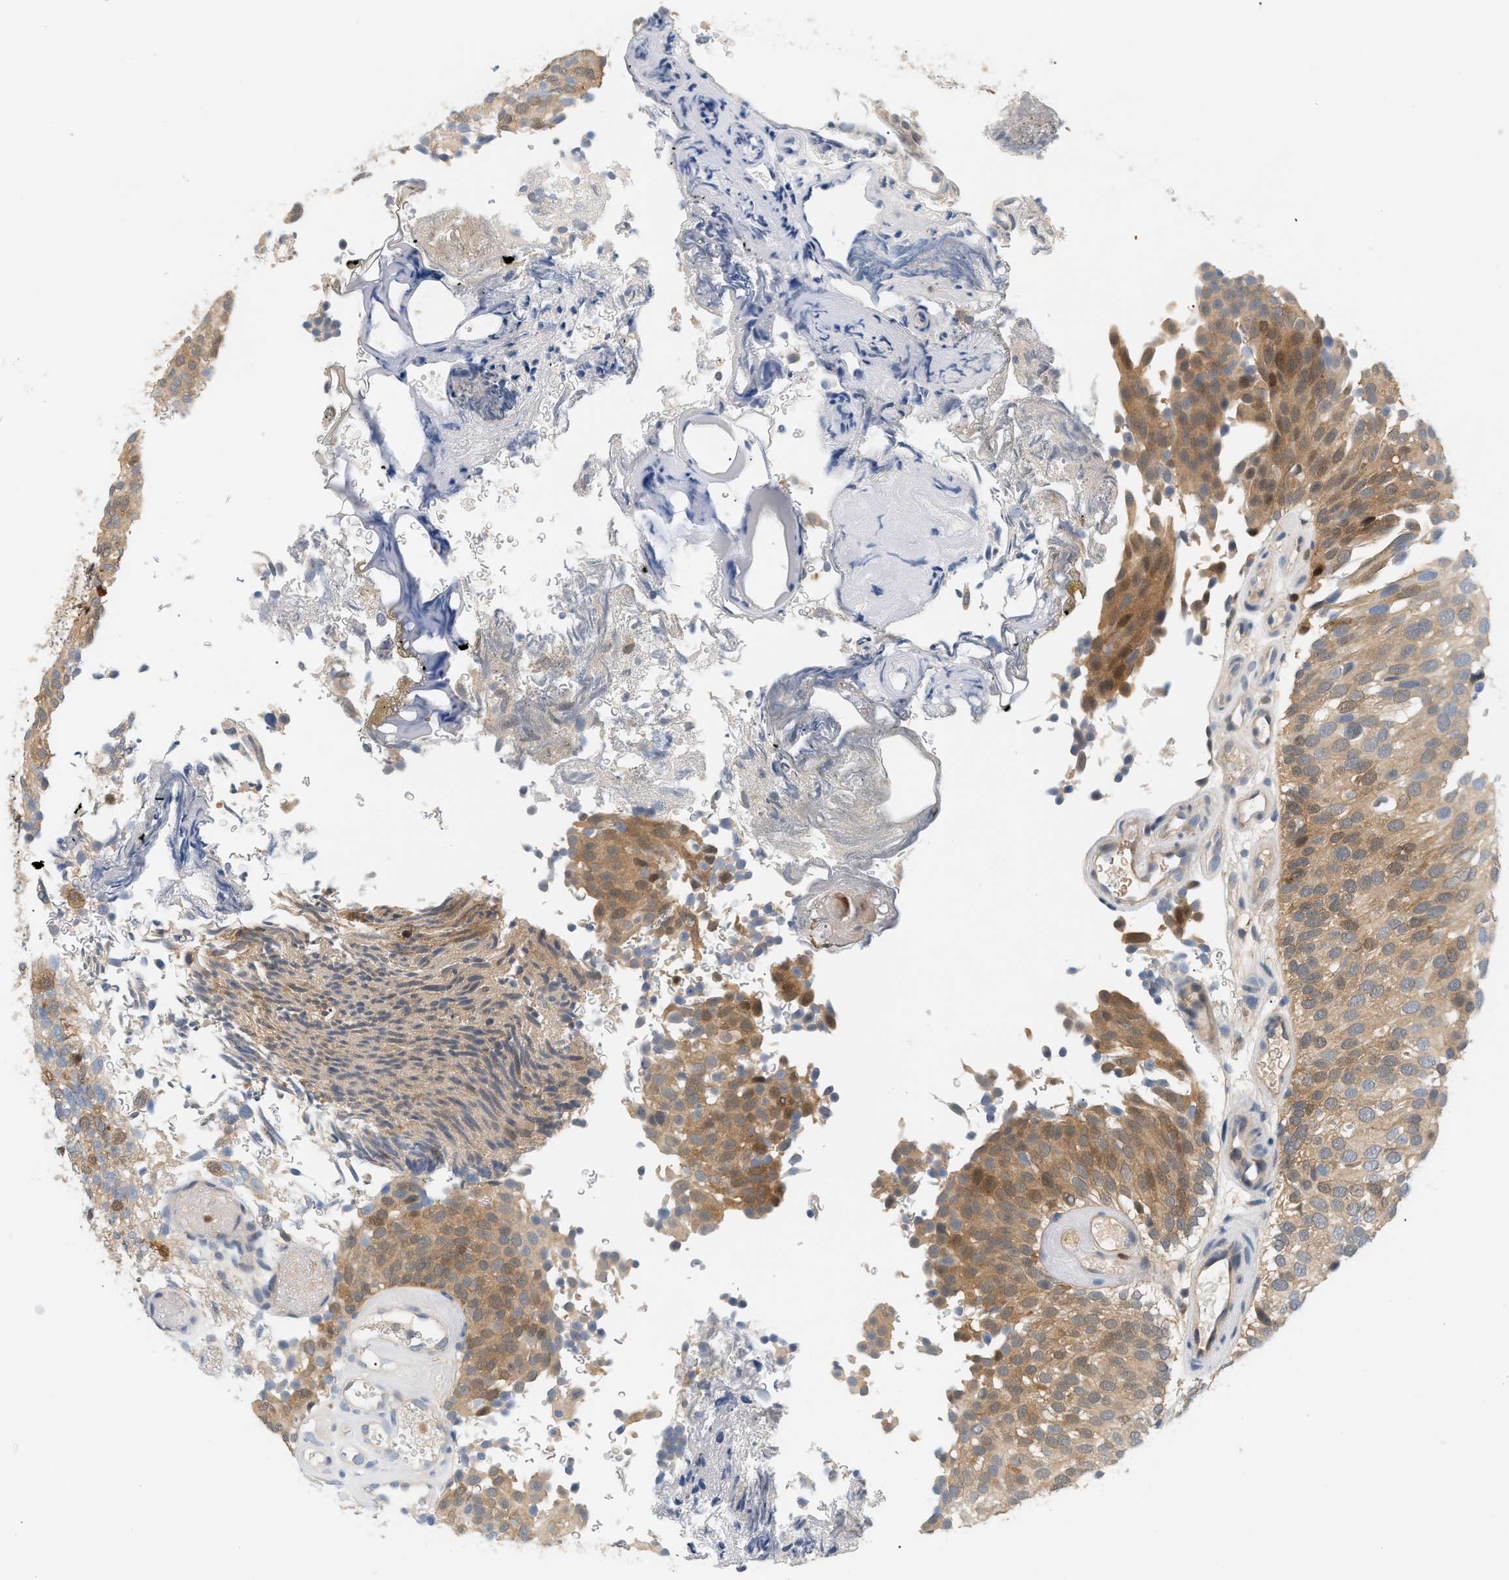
{"staining": {"intensity": "moderate", "quantity": ">75%", "location": "cytoplasmic/membranous"}, "tissue": "urothelial cancer", "cell_type": "Tumor cells", "image_type": "cancer", "snomed": [{"axis": "morphology", "description": "Urothelial carcinoma, Low grade"}, {"axis": "topography", "description": "Urinary bladder"}], "caption": "Immunohistochemistry staining of urothelial cancer, which displays medium levels of moderate cytoplasmic/membranous expression in about >75% of tumor cells indicating moderate cytoplasmic/membranous protein positivity. The staining was performed using DAB (3,3'-diaminobenzidine) (brown) for protein detection and nuclei were counterstained in hematoxylin (blue).", "gene": "PYCARD", "patient": {"sex": "male", "age": 78}}